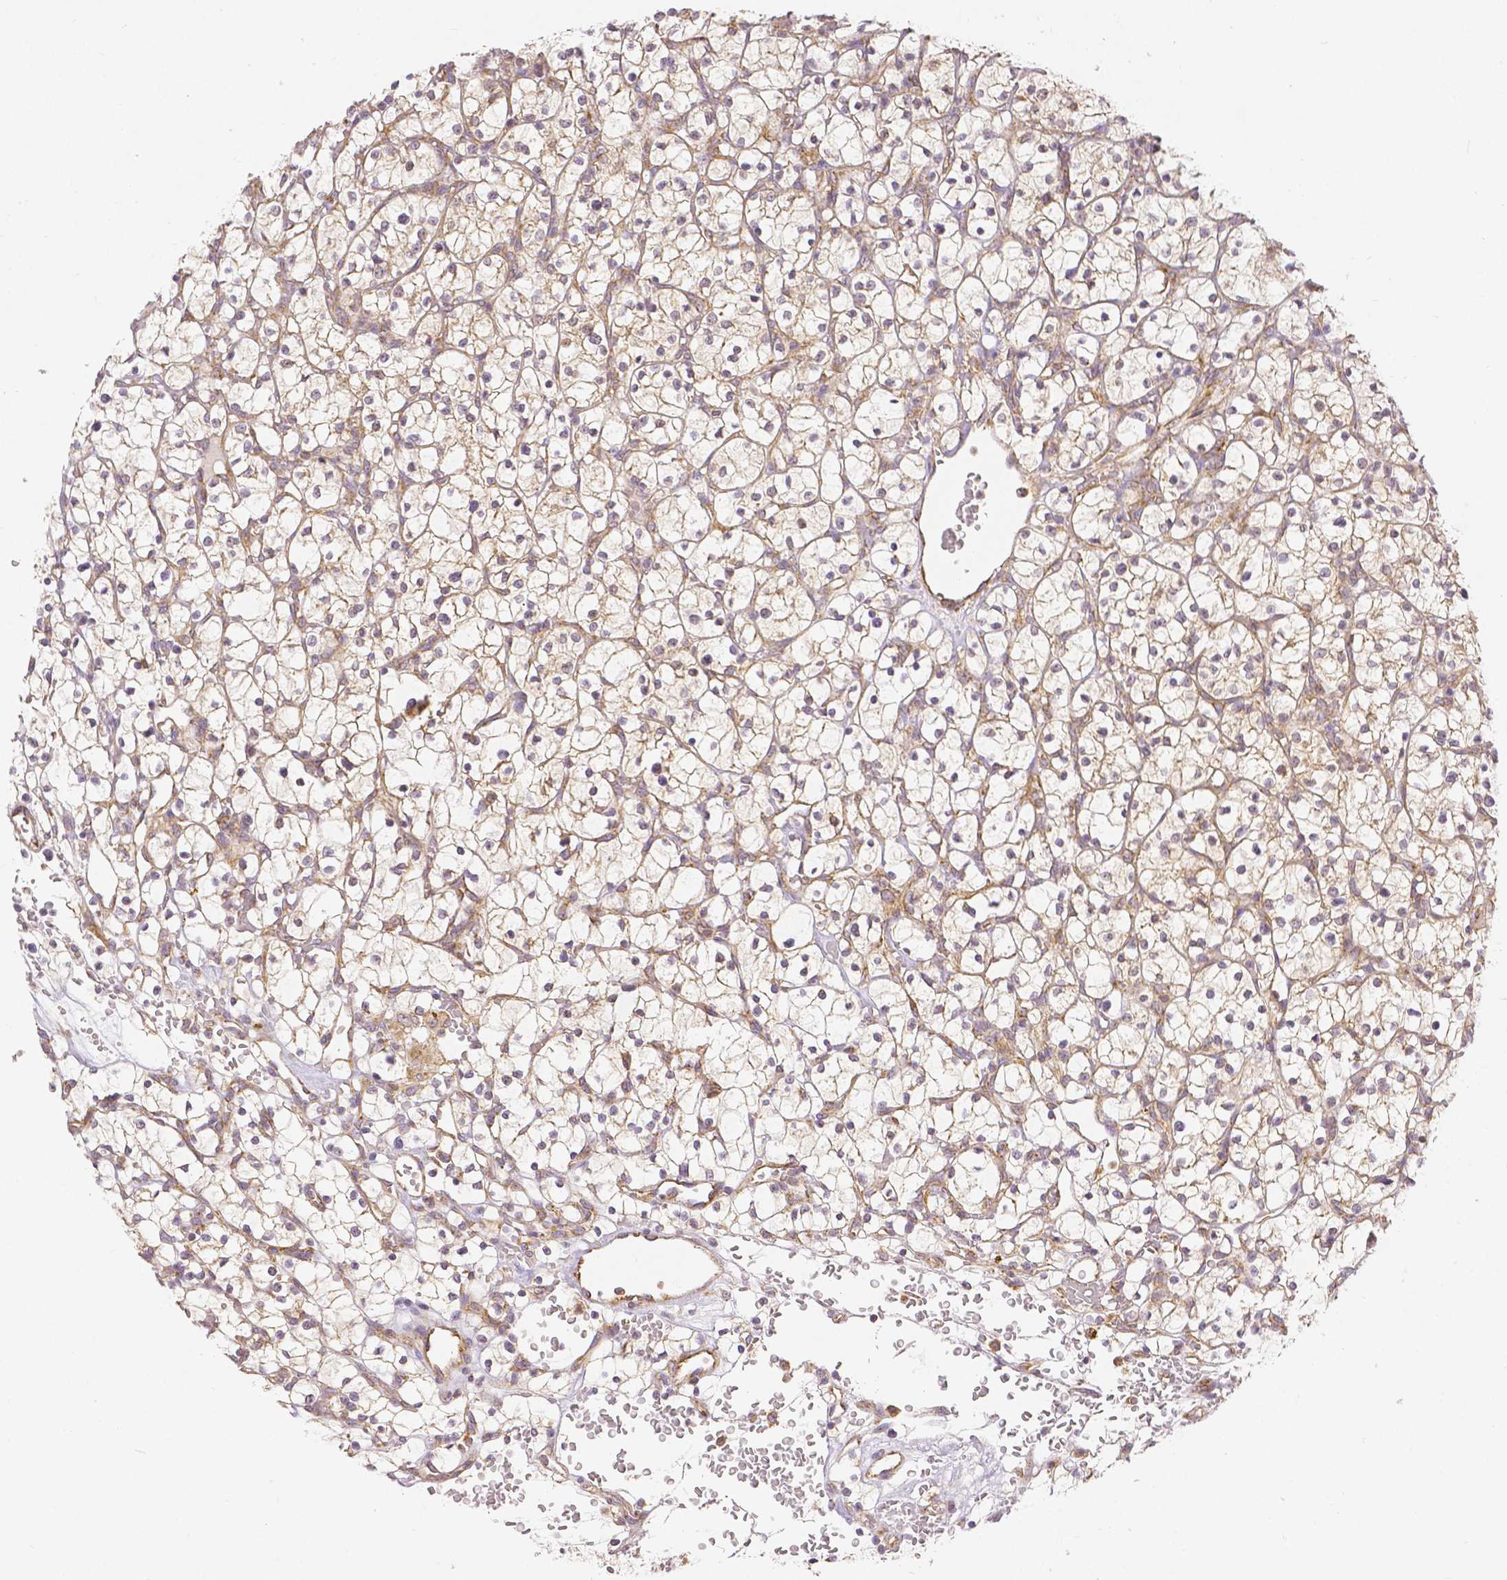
{"staining": {"intensity": "moderate", "quantity": "<25%", "location": "cytoplasmic/membranous"}, "tissue": "renal cancer", "cell_type": "Tumor cells", "image_type": "cancer", "snomed": [{"axis": "morphology", "description": "Adenocarcinoma, NOS"}, {"axis": "topography", "description": "Kidney"}], "caption": "Adenocarcinoma (renal) stained with a brown dye shows moderate cytoplasmic/membranous positive staining in approximately <25% of tumor cells.", "gene": "RHOT1", "patient": {"sex": "female", "age": 64}}